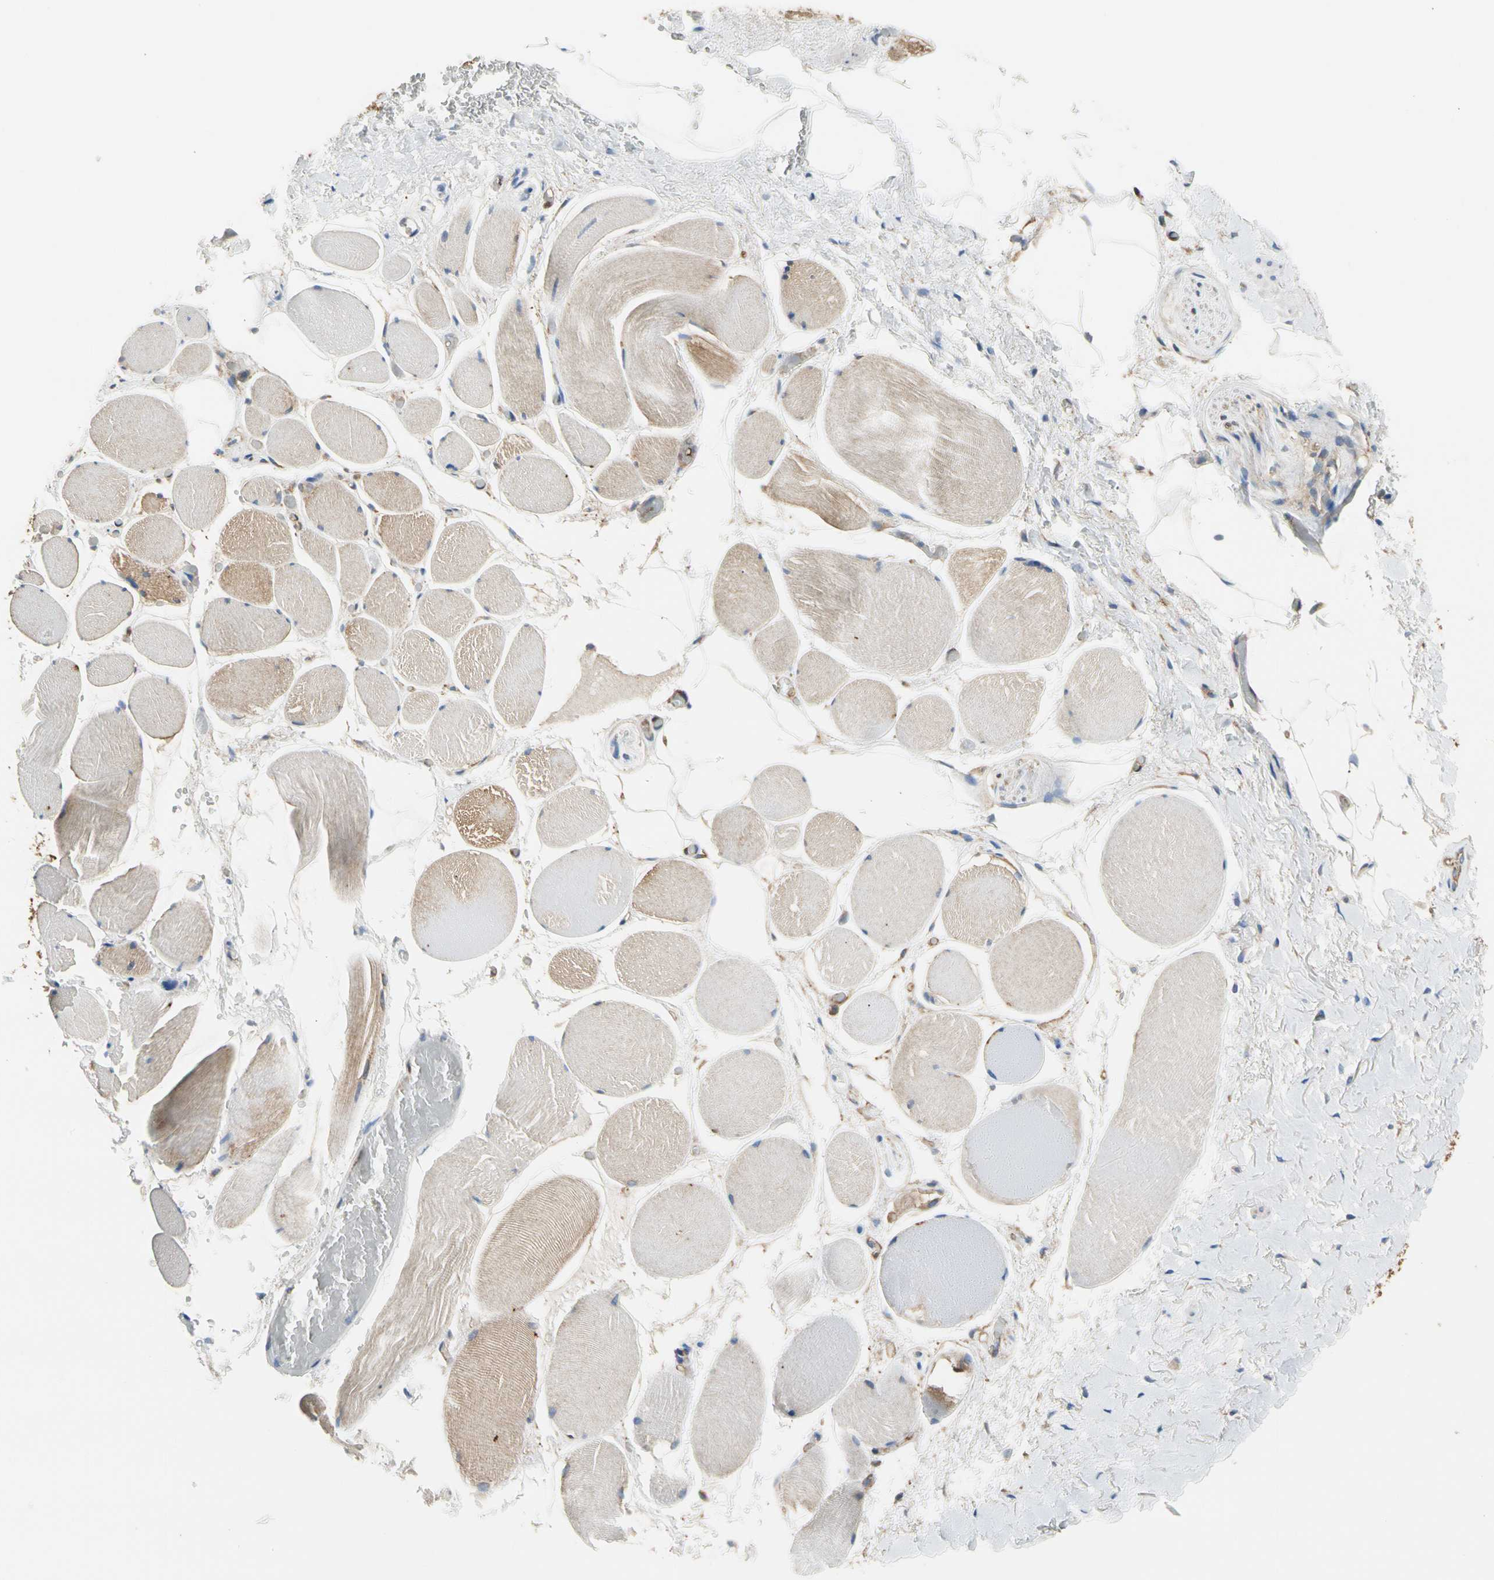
{"staining": {"intensity": "weak", "quantity": ">75%", "location": "cytoplasmic/membranous"}, "tissue": "adipose tissue", "cell_type": "Adipocytes", "image_type": "normal", "snomed": [{"axis": "morphology", "description": "Normal tissue, NOS"}, {"axis": "topography", "description": "Soft tissue"}, {"axis": "topography", "description": "Peripheral nerve tissue"}], "caption": "The immunohistochemical stain shows weak cytoplasmic/membranous expression in adipocytes of unremarkable adipose tissue. The protein is stained brown, and the nuclei are stained in blue (DAB IHC with brightfield microscopy, high magnification).", "gene": "GPHN", "patient": {"sex": "female", "age": 71}}